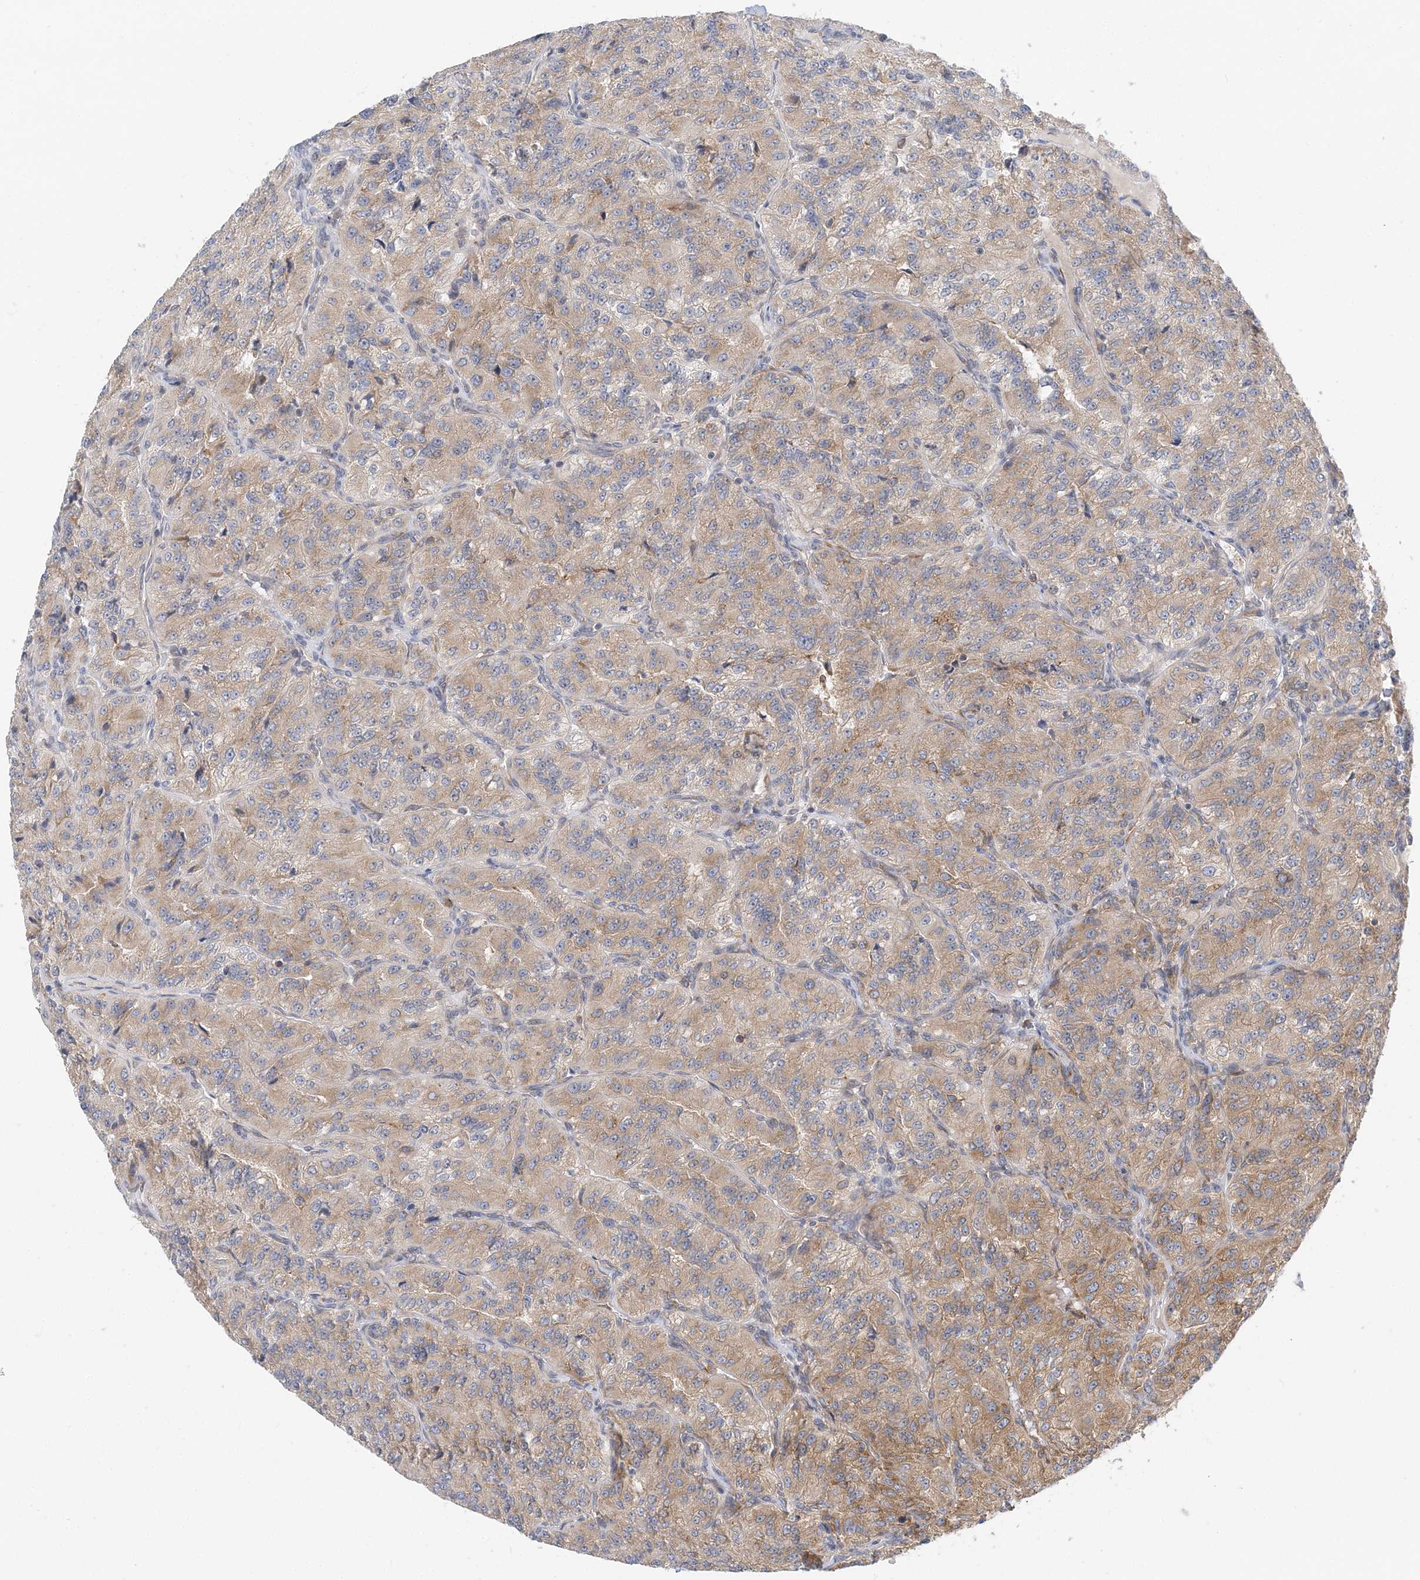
{"staining": {"intensity": "moderate", "quantity": ">75%", "location": "cytoplasmic/membranous"}, "tissue": "renal cancer", "cell_type": "Tumor cells", "image_type": "cancer", "snomed": [{"axis": "morphology", "description": "Adenocarcinoma, NOS"}, {"axis": "topography", "description": "Kidney"}], "caption": "Renal adenocarcinoma stained with a brown dye displays moderate cytoplasmic/membranous positive expression in approximately >75% of tumor cells.", "gene": "LARP4B", "patient": {"sex": "female", "age": 63}}